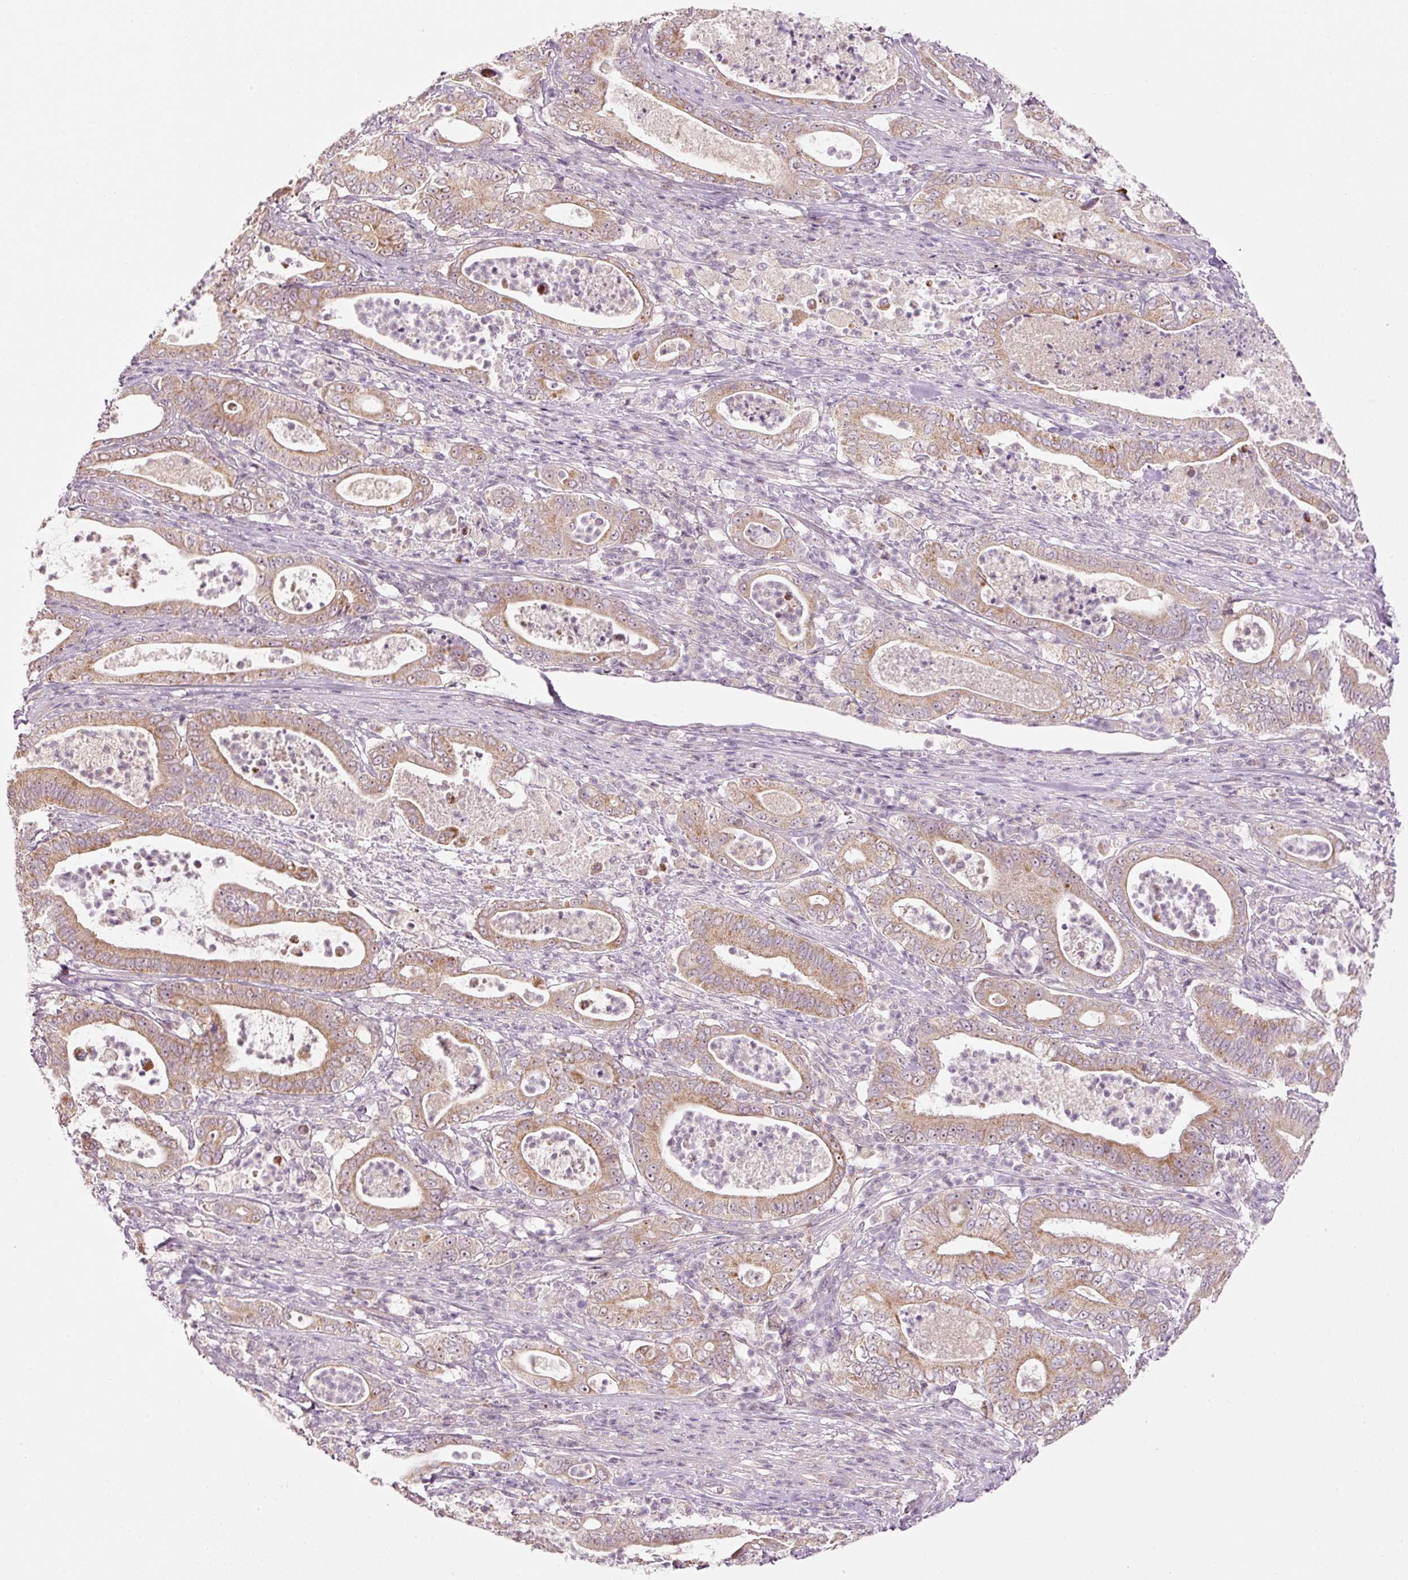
{"staining": {"intensity": "moderate", "quantity": ">75%", "location": "cytoplasmic/membranous"}, "tissue": "pancreatic cancer", "cell_type": "Tumor cells", "image_type": "cancer", "snomed": [{"axis": "morphology", "description": "Adenocarcinoma, NOS"}, {"axis": "topography", "description": "Pancreas"}], "caption": "Pancreatic cancer tissue displays moderate cytoplasmic/membranous staining in approximately >75% of tumor cells, visualized by immunohistochemistry.", "gene": "CDC20B", "patient": {"sex": "male", "age": 71}}